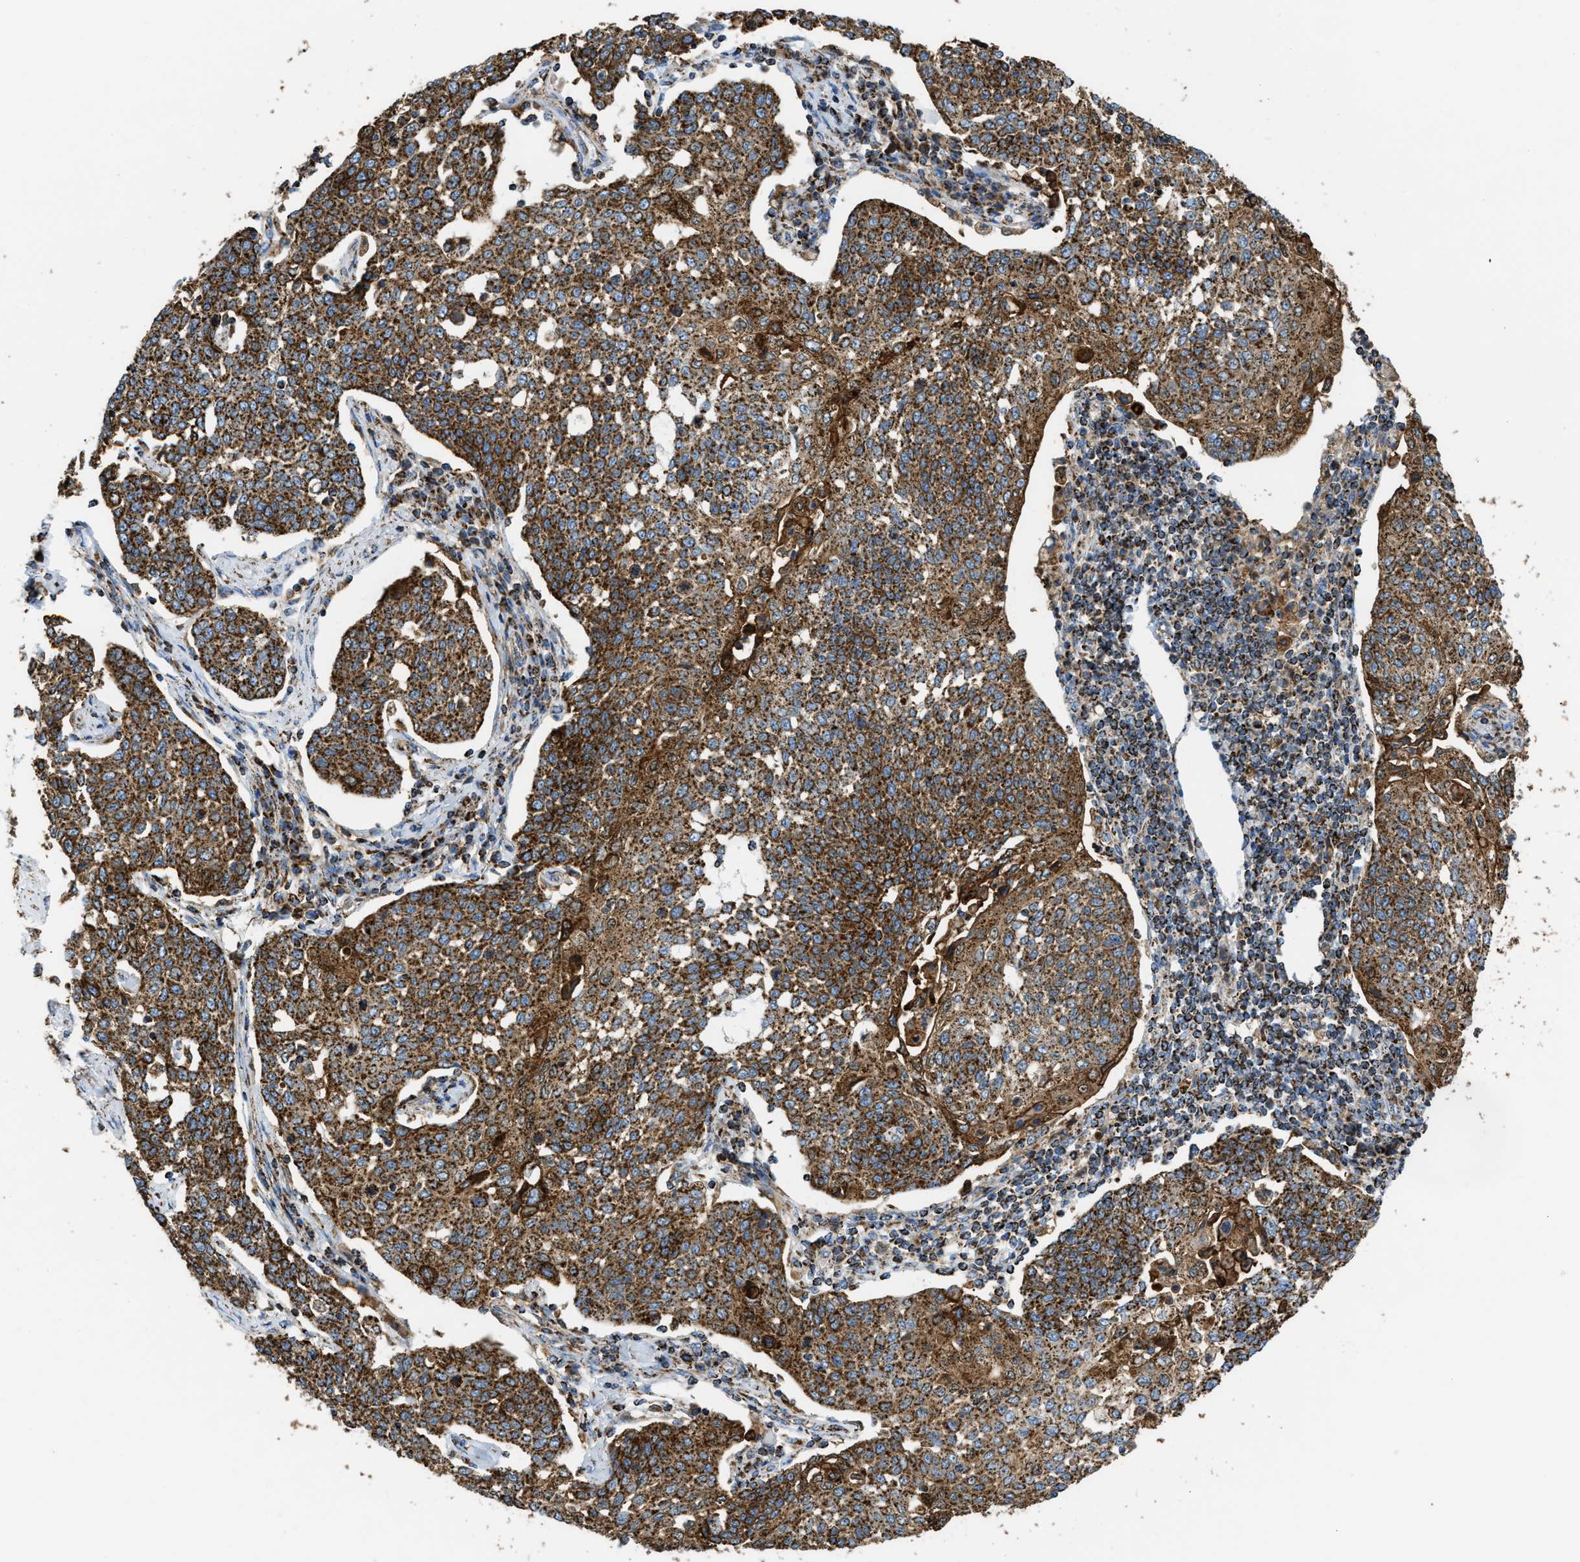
{"staining": {"intensity": "strong", "quantity": ">75%", "location": "cytoplasmic/membranous"}, "tissue": "cervical cancer", "cell_type": "Tumor cells", "image_type": "cancer", "snomed": [{"axis": "morphology", "description": "Squamous cell carcinoma, NOS"}, {"axis": "topography", "description": "Cervix"}], "caption": "Protein staining shows strong cytoplasmic/membranous positivity in about >75% of tumor cells in cervical cancer (squamous cell carcinoma).", "gene": "ECHS1", "patient": {"sex": "female", "age": 34}}